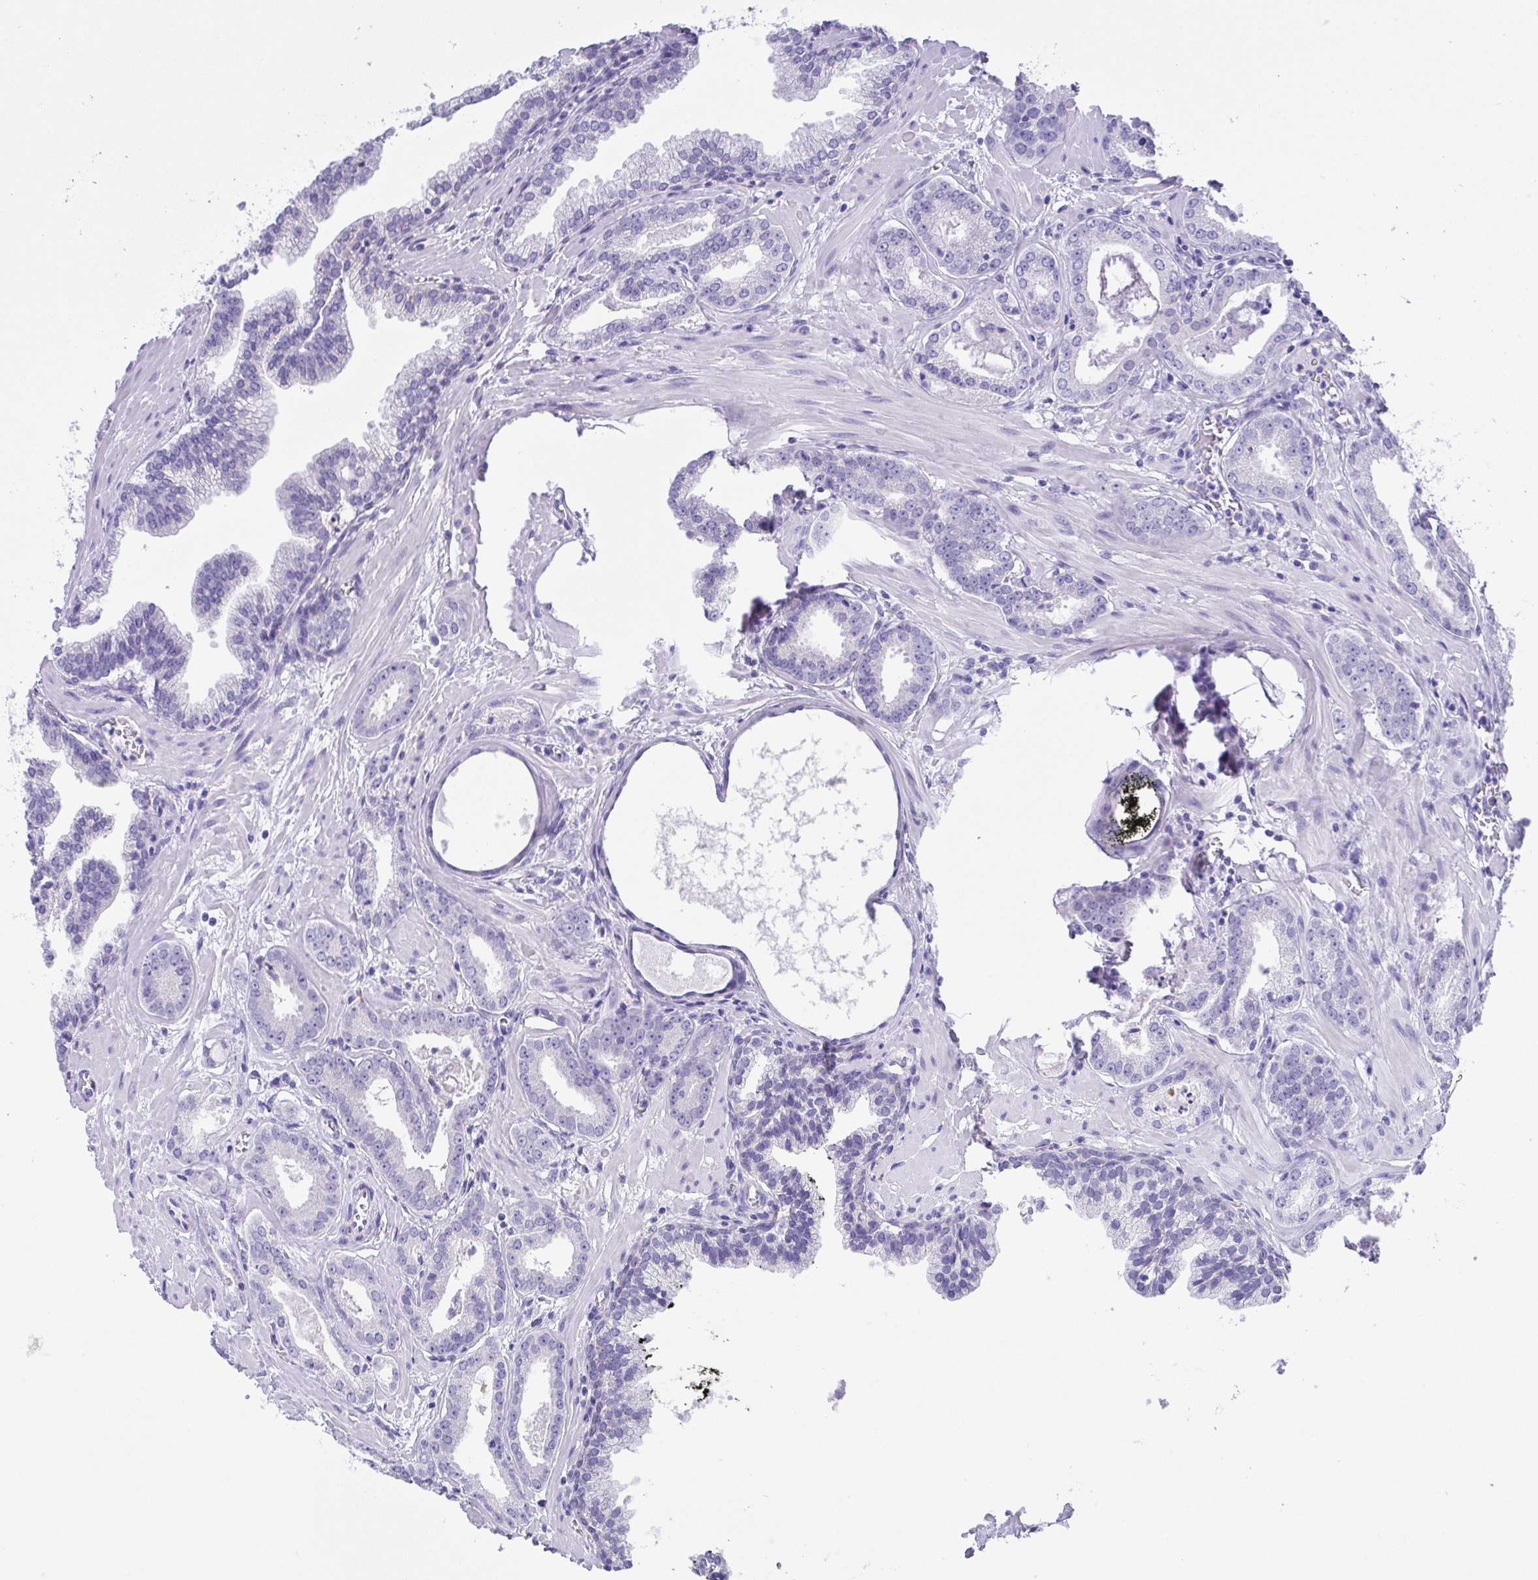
{"staining": {"intensity": "negative", "quantity": "none", "location": "none"}, "tissue": "prostate cancer", "cell_type": "Tumor cells", "image_type": "cancer", "snomed": [{"axis": "morphology", "description": "Adenocarcinoma, Low grade"}, {"axis": "topography", "description": "Prostate"}], "caption": "The photomicrograph displays no significant positivity in tumor cells of low-grade adenocarcinoma (prostate). Nuclei are stained in blue.", "gene": "SPATA4", "patient": {"sex": "male", "age": 64}}